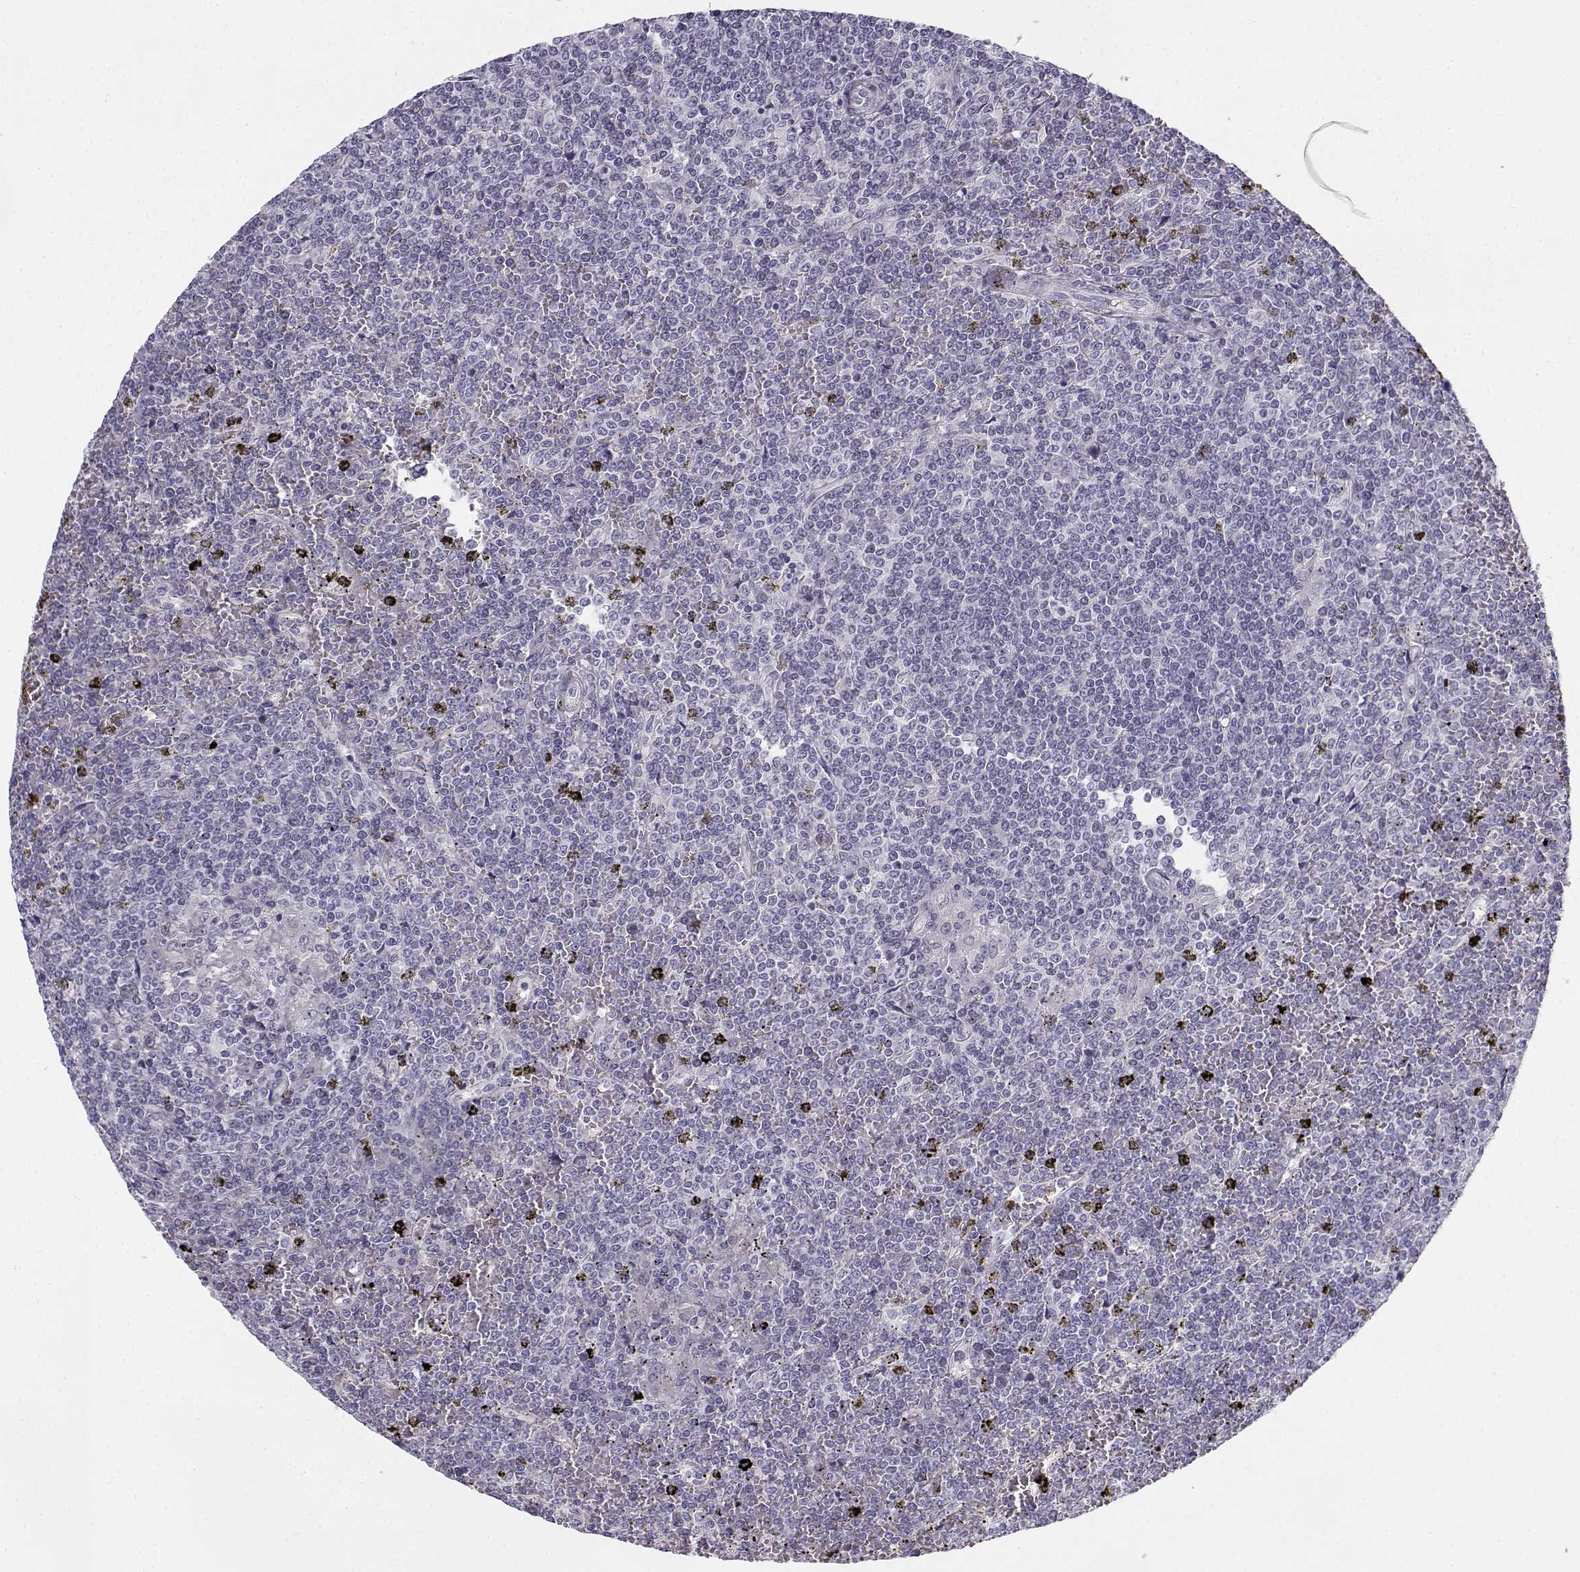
{"staining": {"intensity": "negative", "quantity": "none", "location": "none"}, "tissue": "lymphoma", "cell_type": "Tumor cells", "image_type": "cancer", "snomed": [{"axis": "morphology", "description": "Malignant lymphoma, non-Hodgkin's type, Low grade"}, {"axis": "topography", "description": "Spleen"}], "caption": "DAB (3,3'-diaminobenzidine) immunohistochemical staining of lymphoma reveals no significant expression in tumor cells.", "gene": "CREB3L3", "patient": {"sex": "female", "age": 19}}